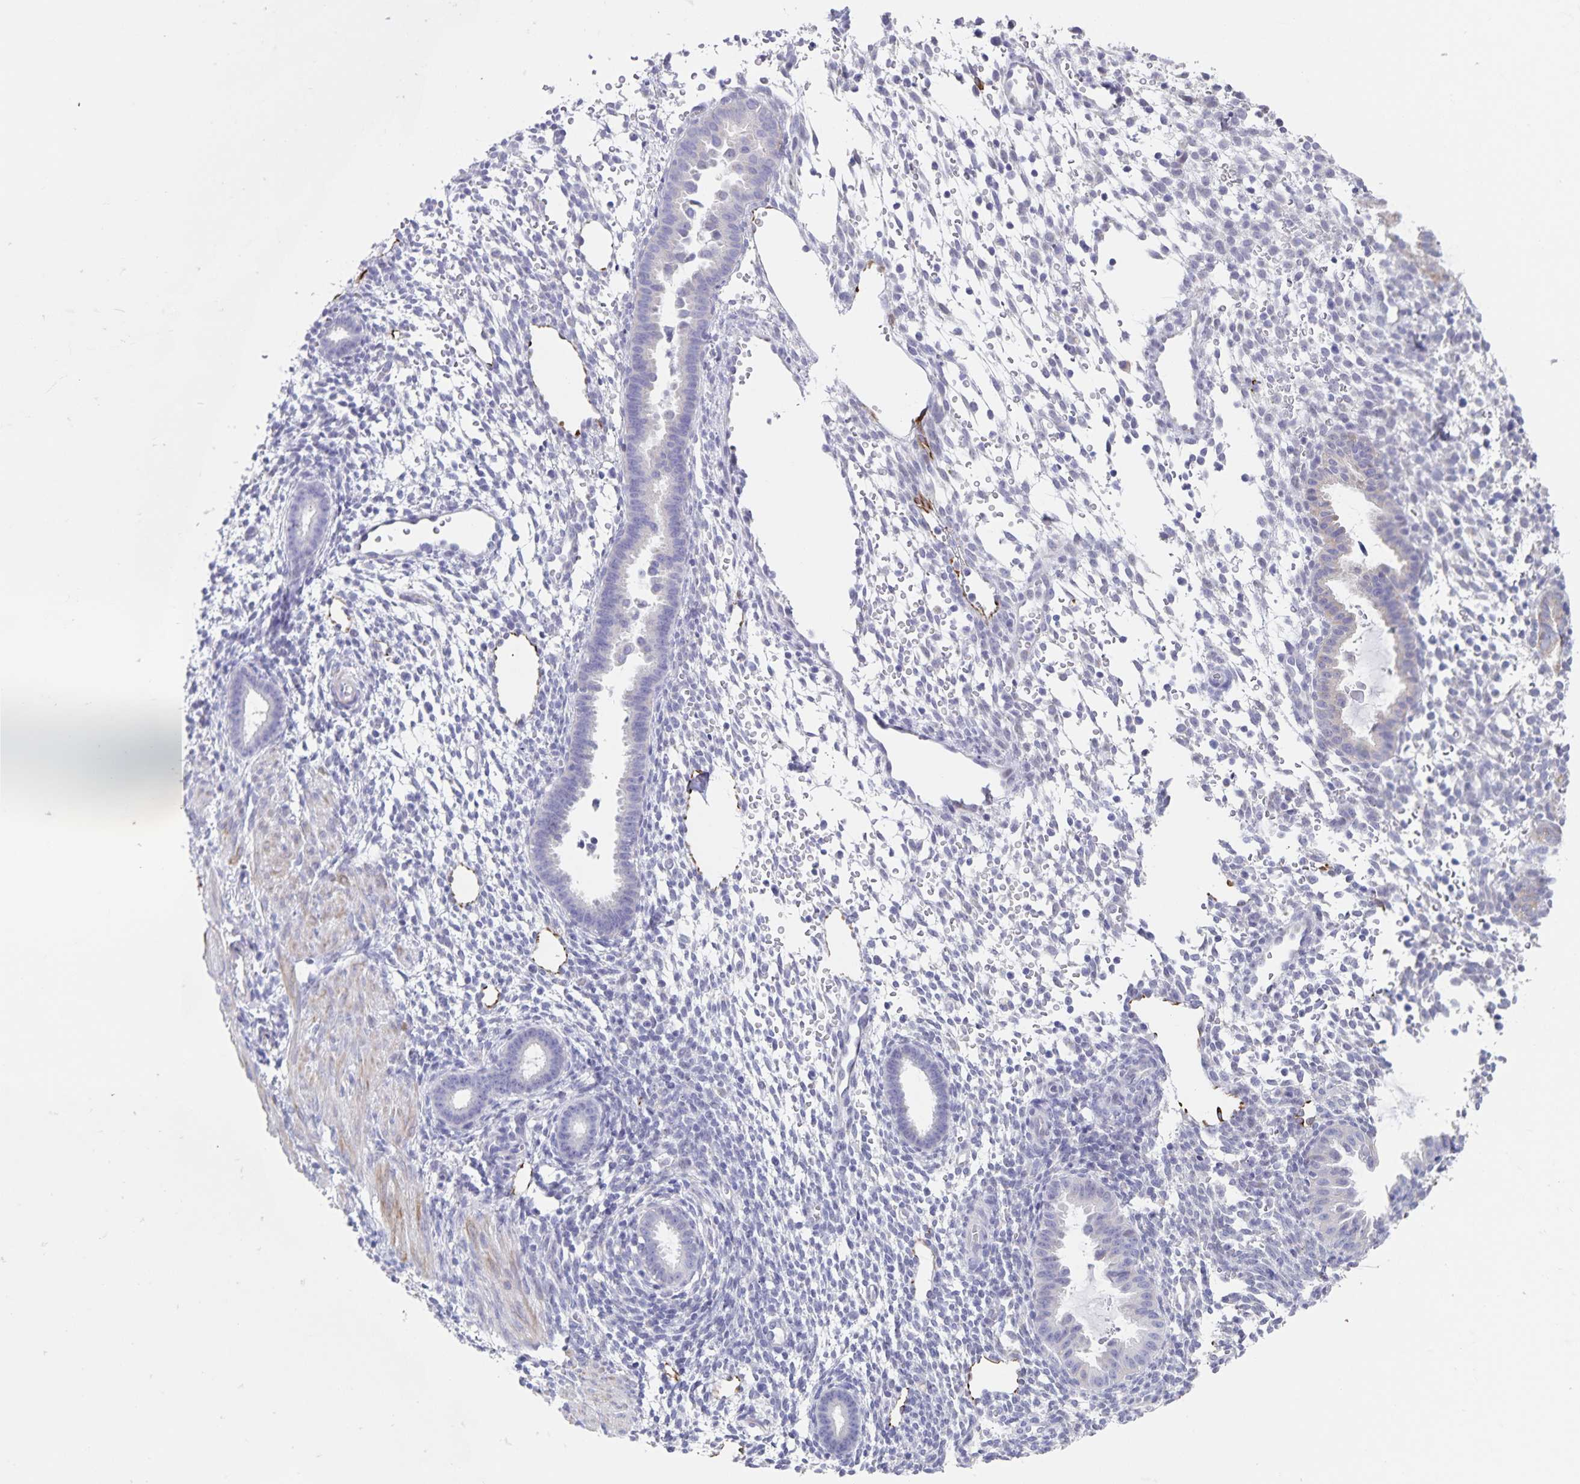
{"staining": {"intensity": "negative", "quantity": "none", "location": "none"}, "tissue": "endometrium", "cell_type": "Cells in endometrial stroma", "image_type": "normal", "snomed": [{"axis": "morphology", "description": "Normal tissue, NOS"}, {"axis": "topography", "description": "Endometrium"}], "caption": "The histopathology image reveals no staining of cells in endometrial stroma in unremarkable endometrium. Brightfield microscopy of IHC stained with DAB (brown) and hematoxylin (blue), captured at high magnification.", "gene": "SYNM", "patient": {"sex": "female", "age": 36}}